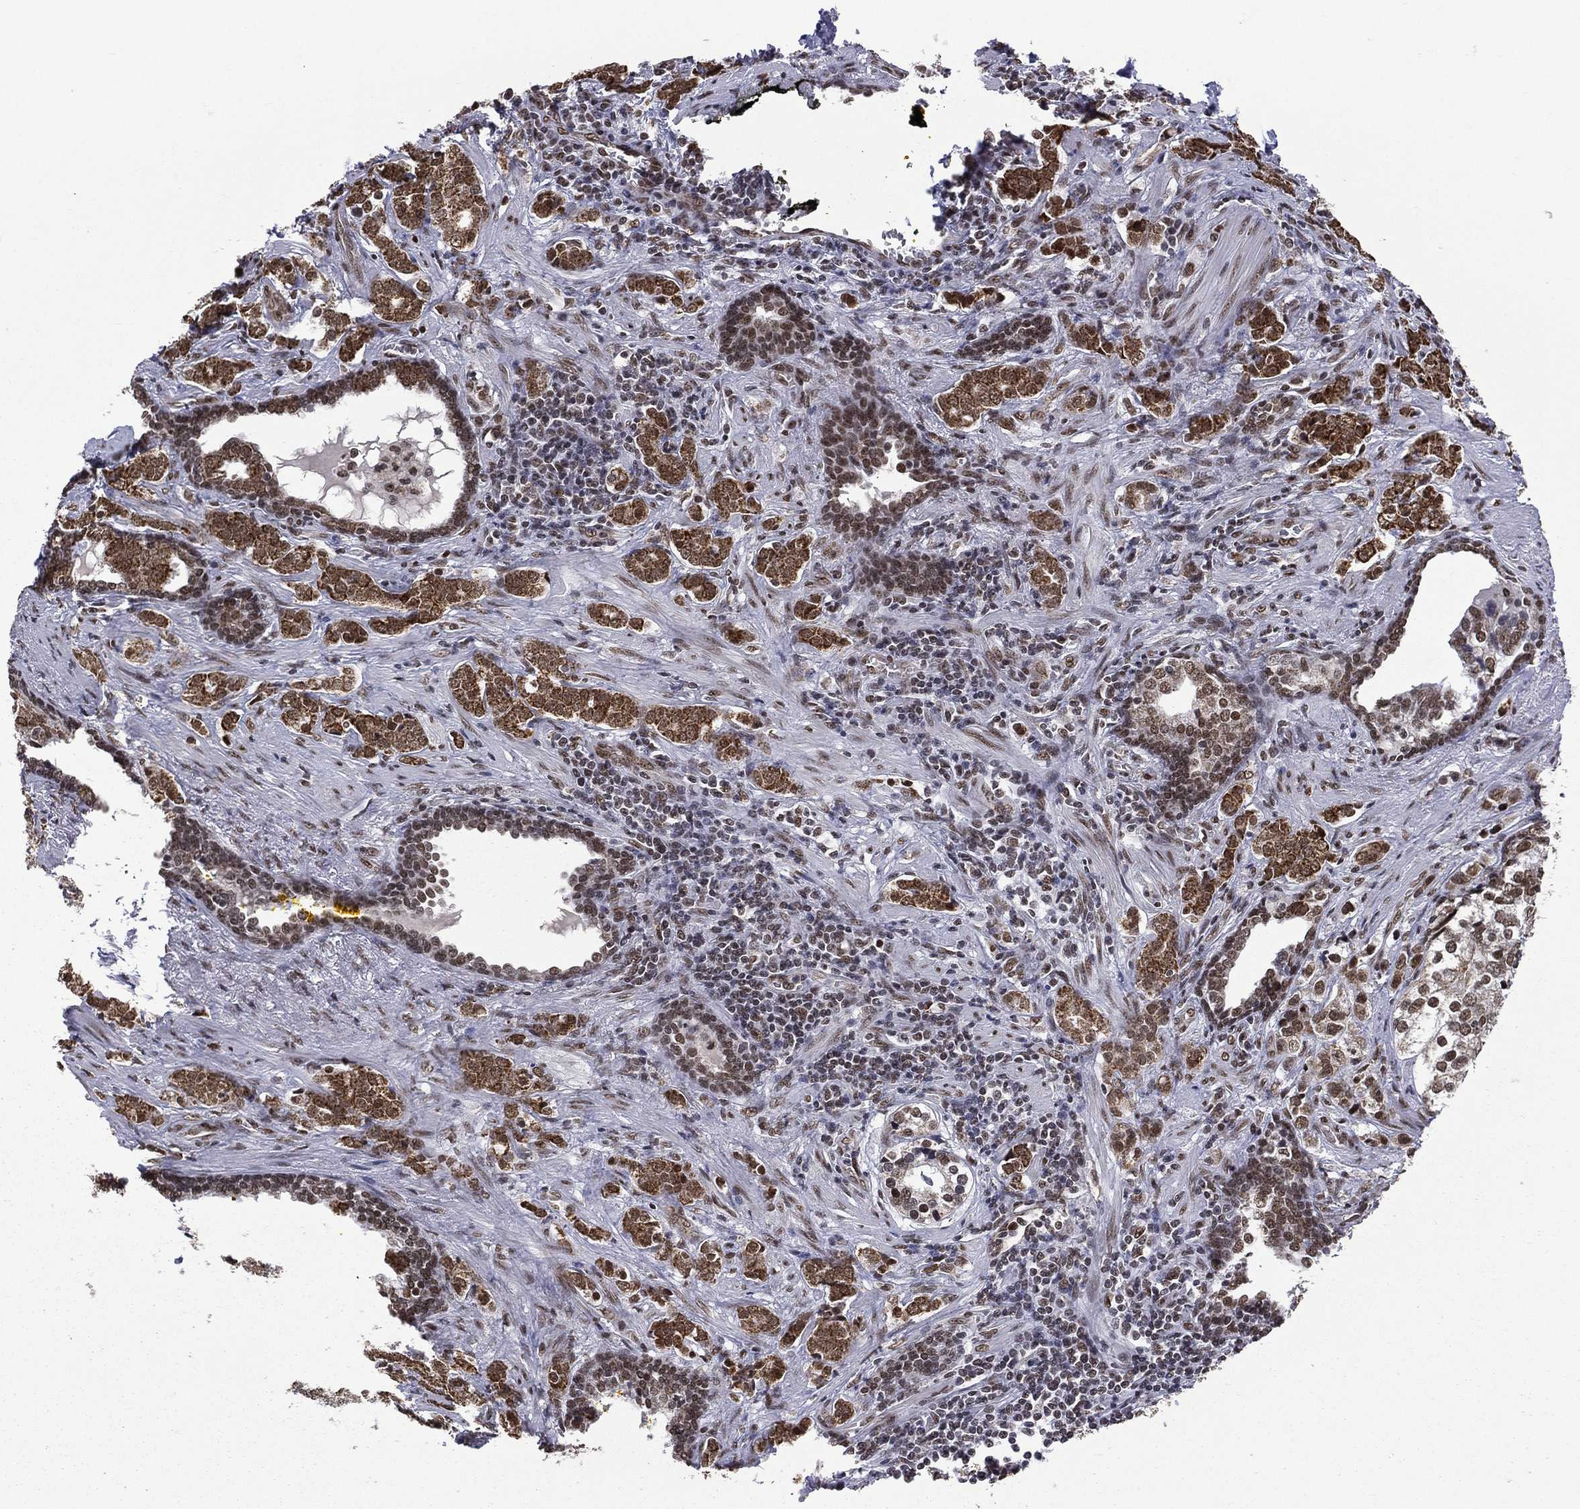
{"staining": {"intensity": "strong", "quantity": ">75%", "location": "cytoplasmic/membranous"}, "tissue": "prostate cancer", "cell_type": "Tumor cells", "image_type": "cancer", "snomed": [{"axis": "morphology", "description": "Adenocarcinoma, NOS"}, {"axis": "topography", "description": "Prostate and seminal vesicle, NOS"}], "caption": "Immunohistochemistry (IHC) staining of prostate cancer (adenocarcinoma), which reveals high levels of strong cytoplasmic/membranous staining in about >75% of tumor cells indicating strong cytoplasmic/membranous protein expression. The staining was performed using DAB (3,3'-diaminobenzidine) (brown) for protein detection and nuclei were counterstained in hematoxylin (blue).", "gene": "C5orf24", "patient": {"sex": "male", "age": 63}}